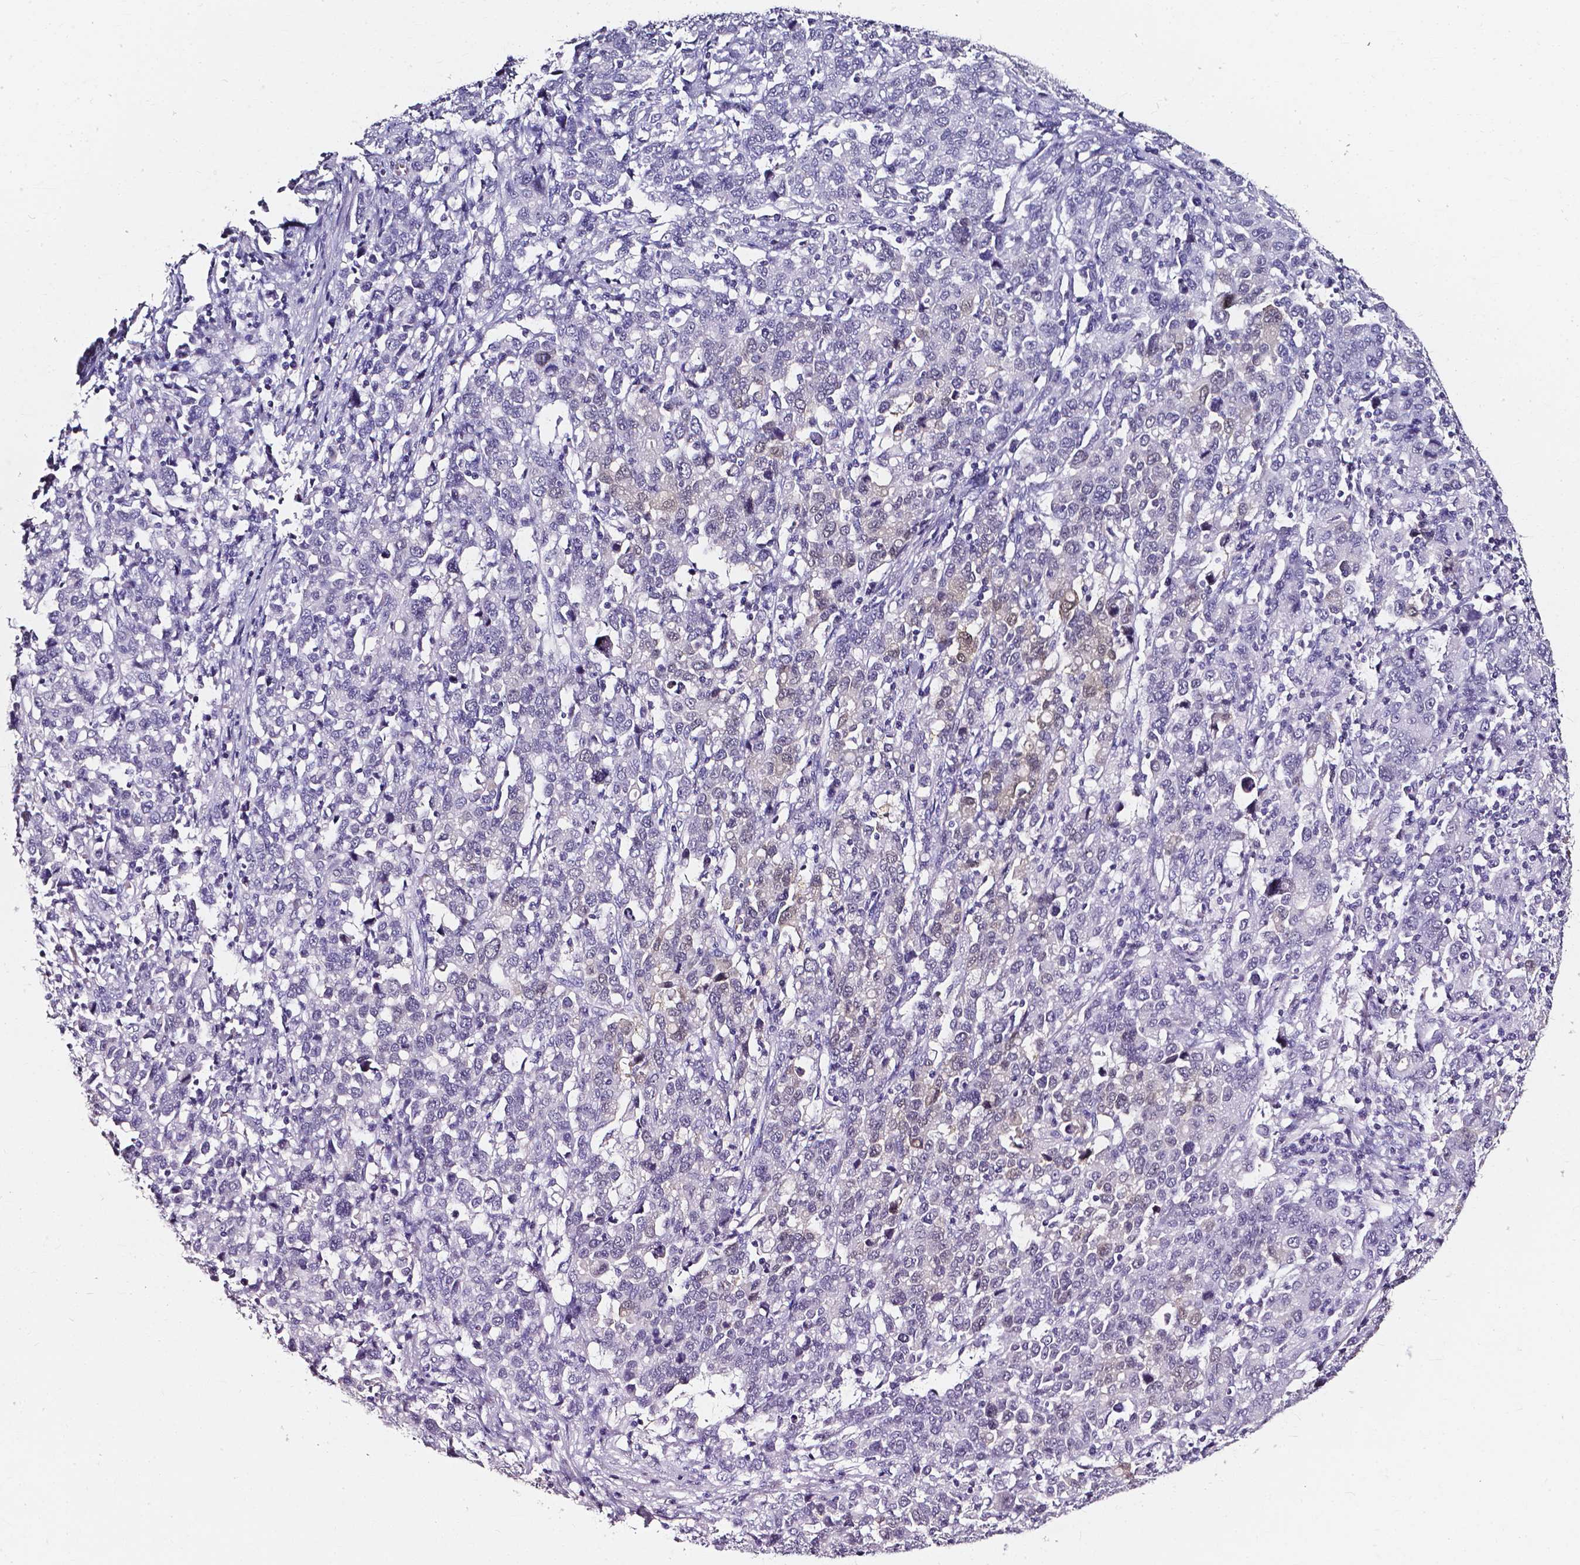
{"staining": {"intensity": "negative", "quantity": "none", "location": "none"}, "tissue": "stomach cancer", "cell_type": "Tumor cells", "image_type": "cancer", "snomed": [{"axis": "morphology", "description": "Adenocarcinoma, NOS"}, {"axis": "topography", "description": "Stomach, upper"}], "caption": "Stomach adenocarcinoma was stained to show a protein in brown. There is no significant staining in tumor cells.", "gene": "AKR1B10", "patient": {"sex": "male", "age": 69}}